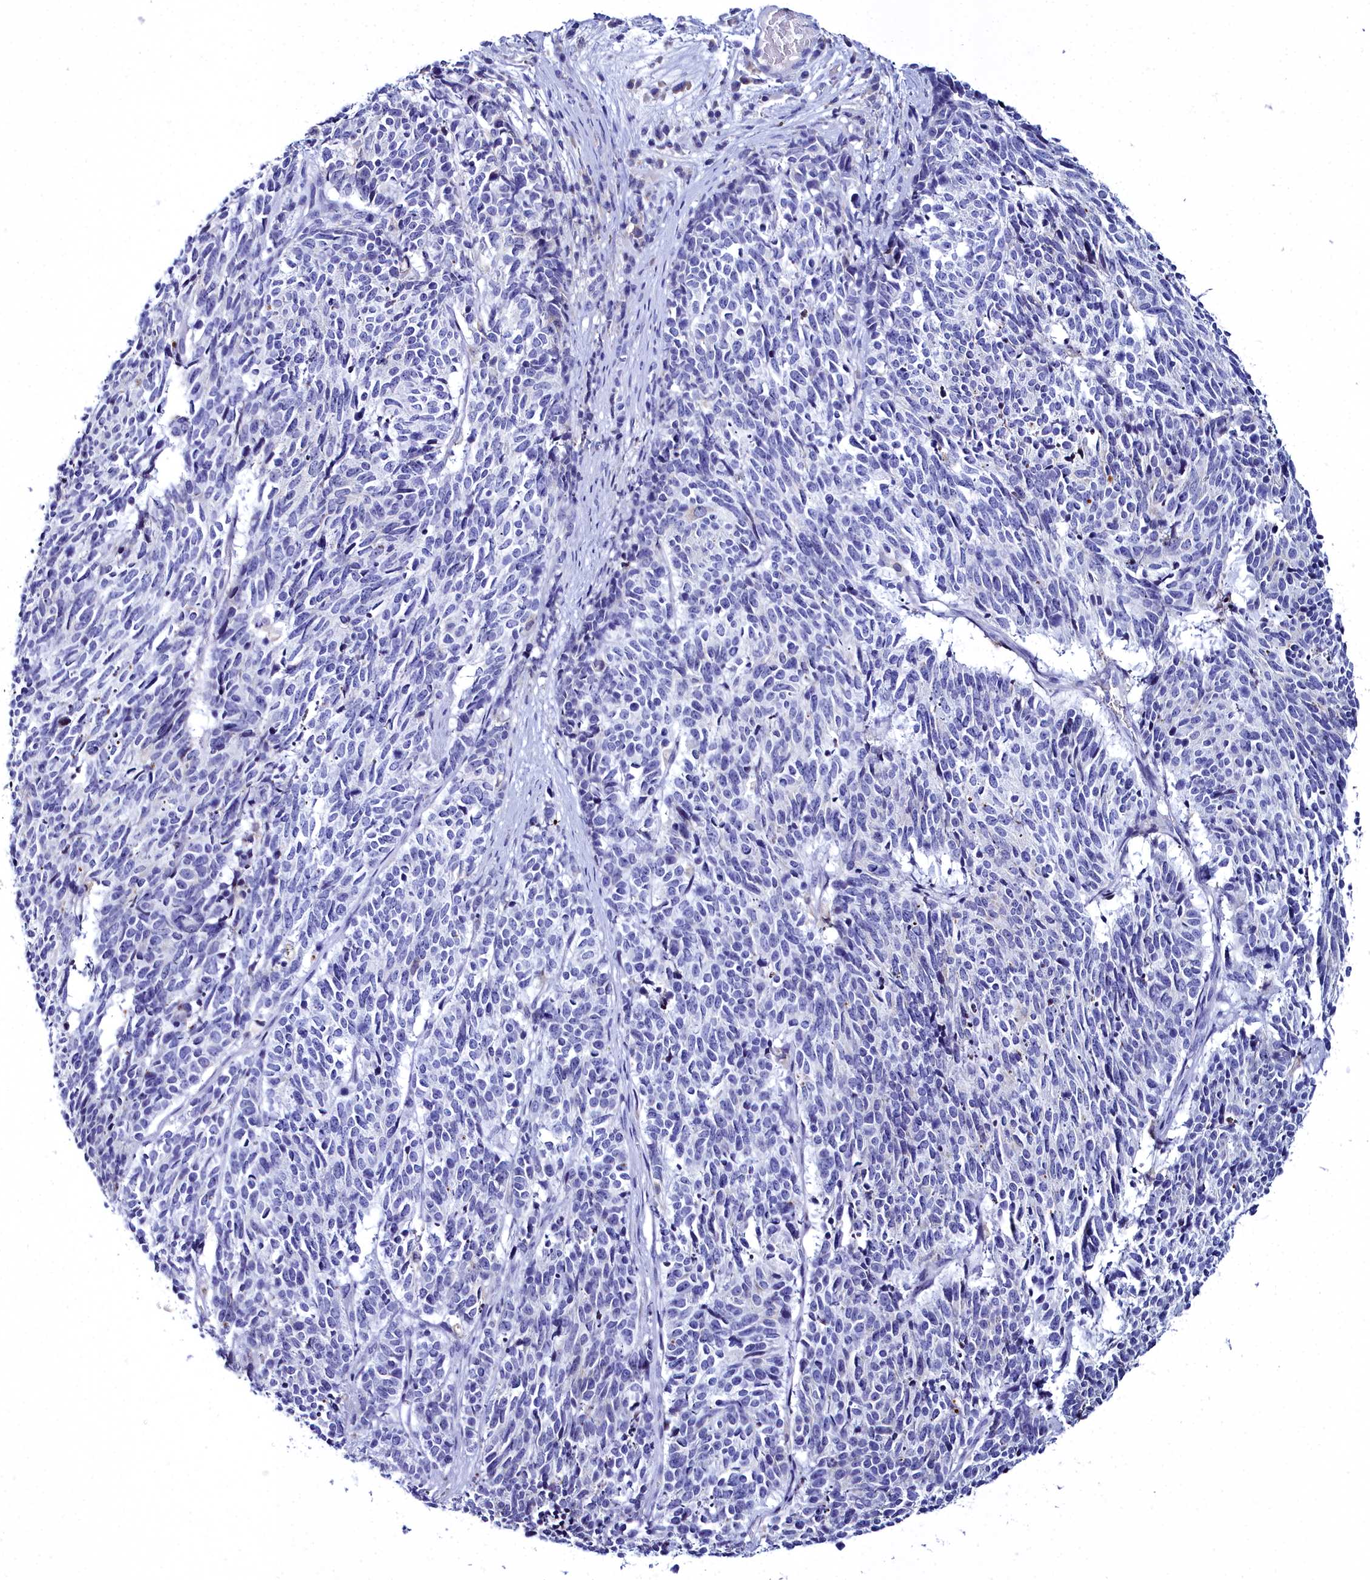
{"staining": {"intensity": "negative", "quantity": "none", "location": "none"}, "tissue": "cervical cancer", "cell_type": "Tumor cells", "image_type": "cancer", "snomed": [{"axis": "morphology", "description": "Squamous cell carcinoma, NOS"}, {"axis": "topography", "description": "Cervix"}], "caption": "There is no significant expression in tumor cells of cervical squamous cell carcinoma.", "gene": "ELAPOR2", "patient": {"sex": "female", "age": 29}}